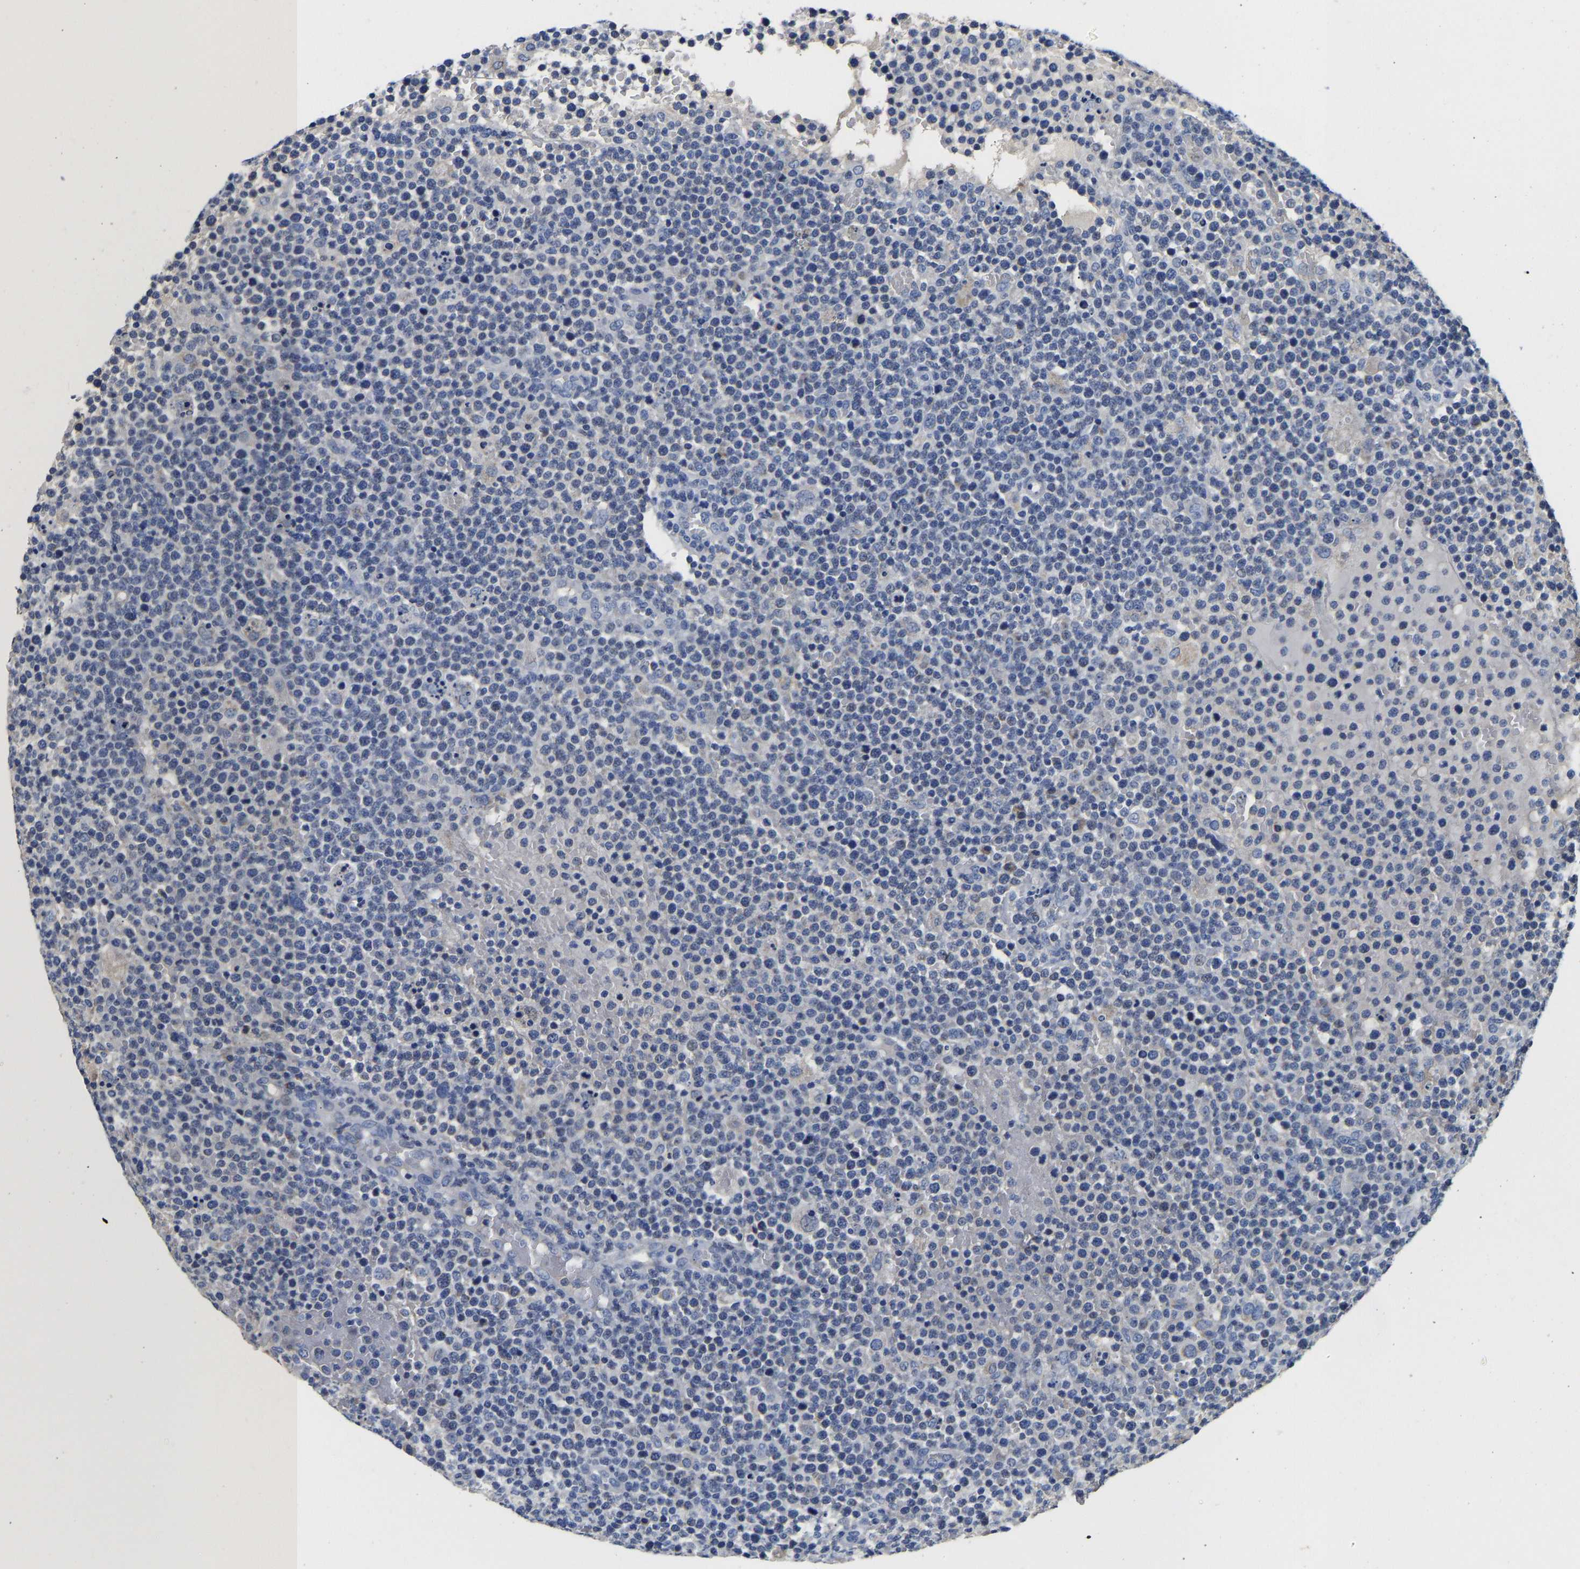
{"staining": {"intensity": "negative", "quantity": "none", "location": "none"}, "tissue": "lymphoma", "cell_type": "Tumor cells", "image_type": "cancer", "snomed": [{"axis": "morphology", "description": "Malignant lymphoma, non-Hodgkin's type, High grade"}, {"axis": "topography", "description": "Lymph node"}], "caption": "DAB immunohistochemical staining of human high-grade malignant lymphoma, non-Hodgkin's type exhibits no significant staining in tumor cells.", "gene": "PCK2", "patient": {"sex": "male", "age": 61}}